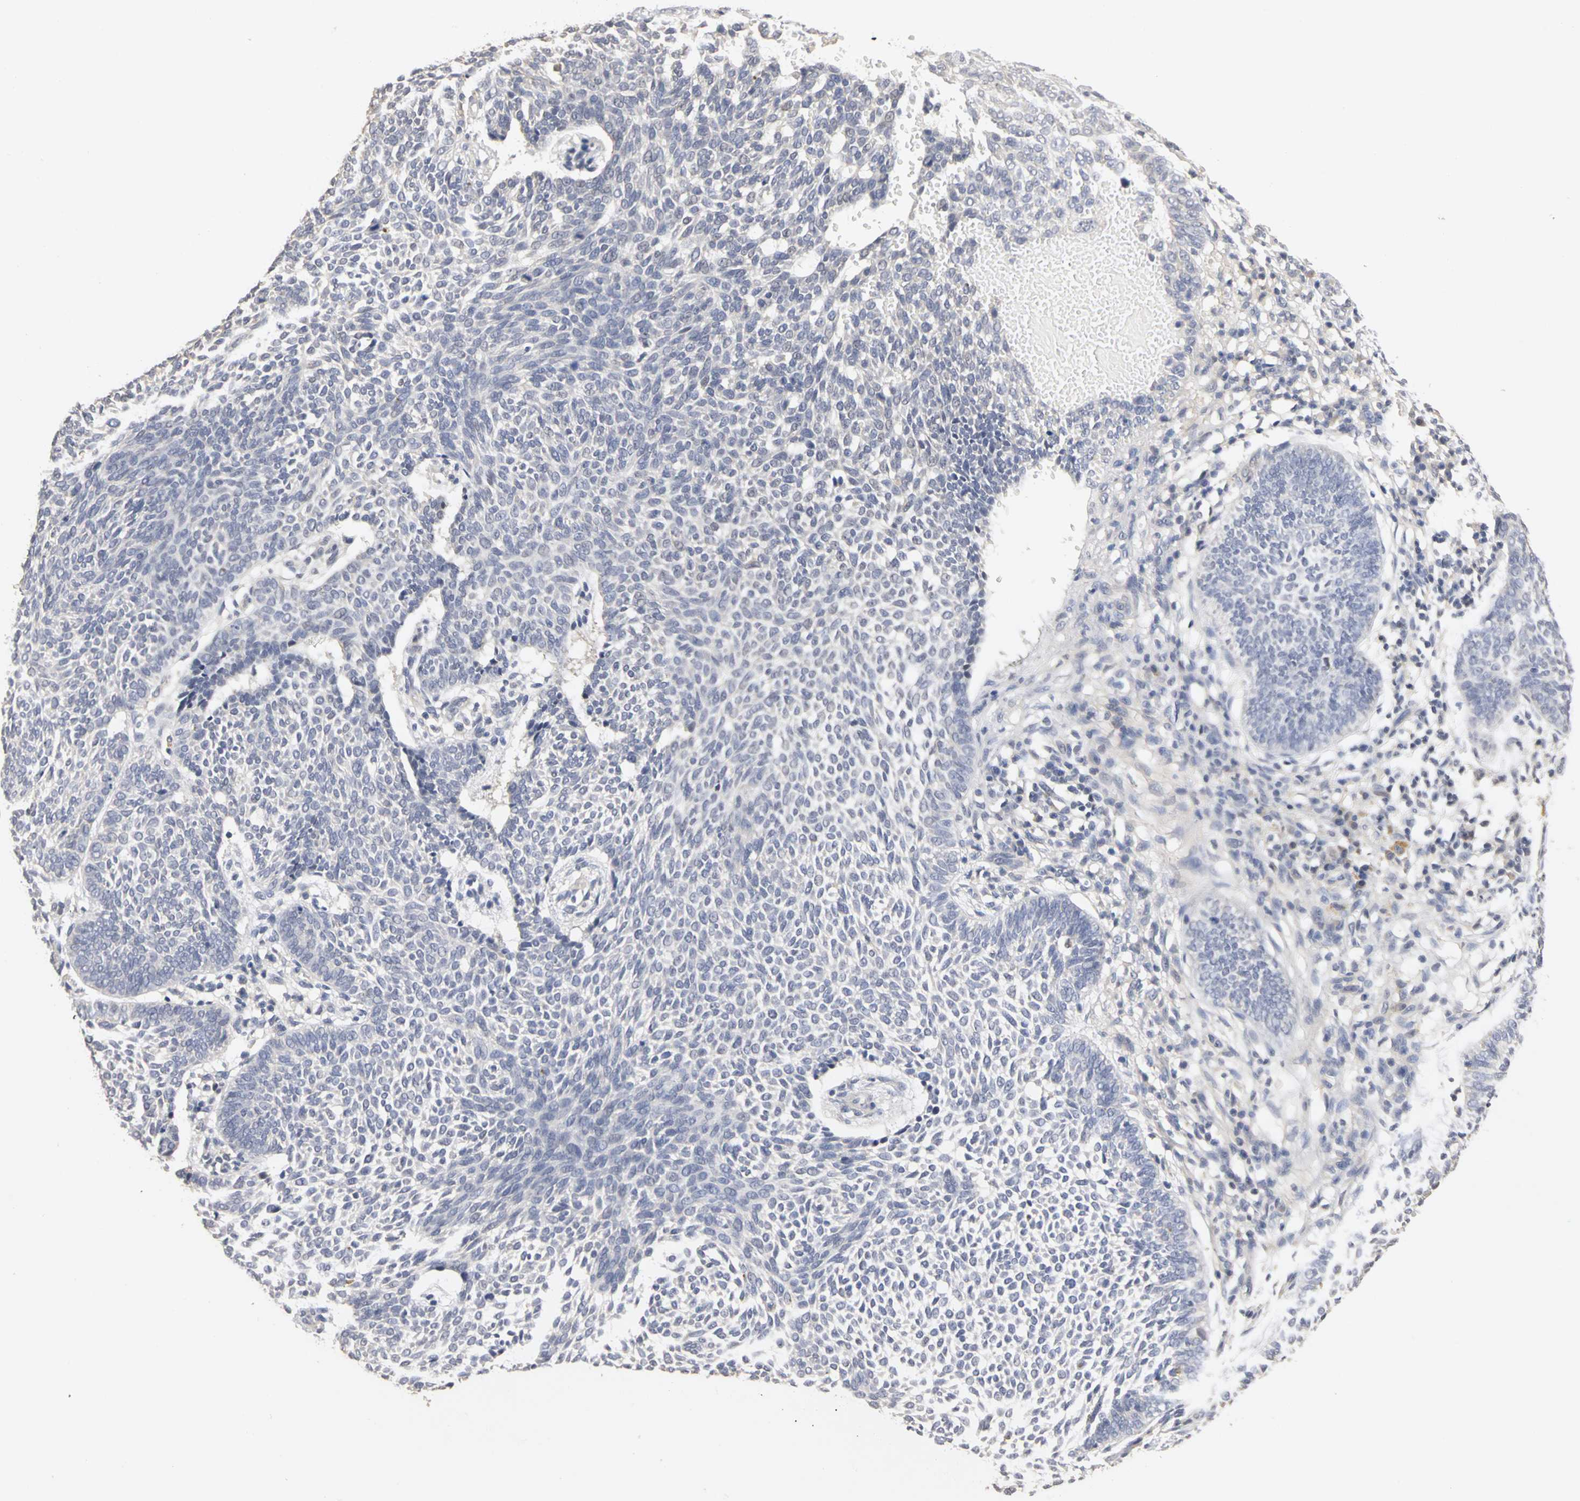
{"staining": {"intensity": "negative", "quantity": "none", "location": "none"}, "tissue": "skin cancer", "cell_type": "Tumor cells", "image_type": "cancer", "snomed": [{"axis": "morphology", "description": "Normal tissue, NOS"}, {"axis": "morphology", "description": "Basal cell carcinoma"}, {"axis": "topography", "description": "Skin"}], "caption": "High power microscopy image of an IHC histopathology image of basal cell carcinoma (skin), revealing no significant positivity in tumor cells. The staining was performed using DAB (3,3'-diaminobenzidine) to visualize the protein expression in brown, while the nuclei were stained in blue with hematoxylin (Magnification: 20x).", "gene": "PGR", "patient": {"sex": "male", "age": 87}}